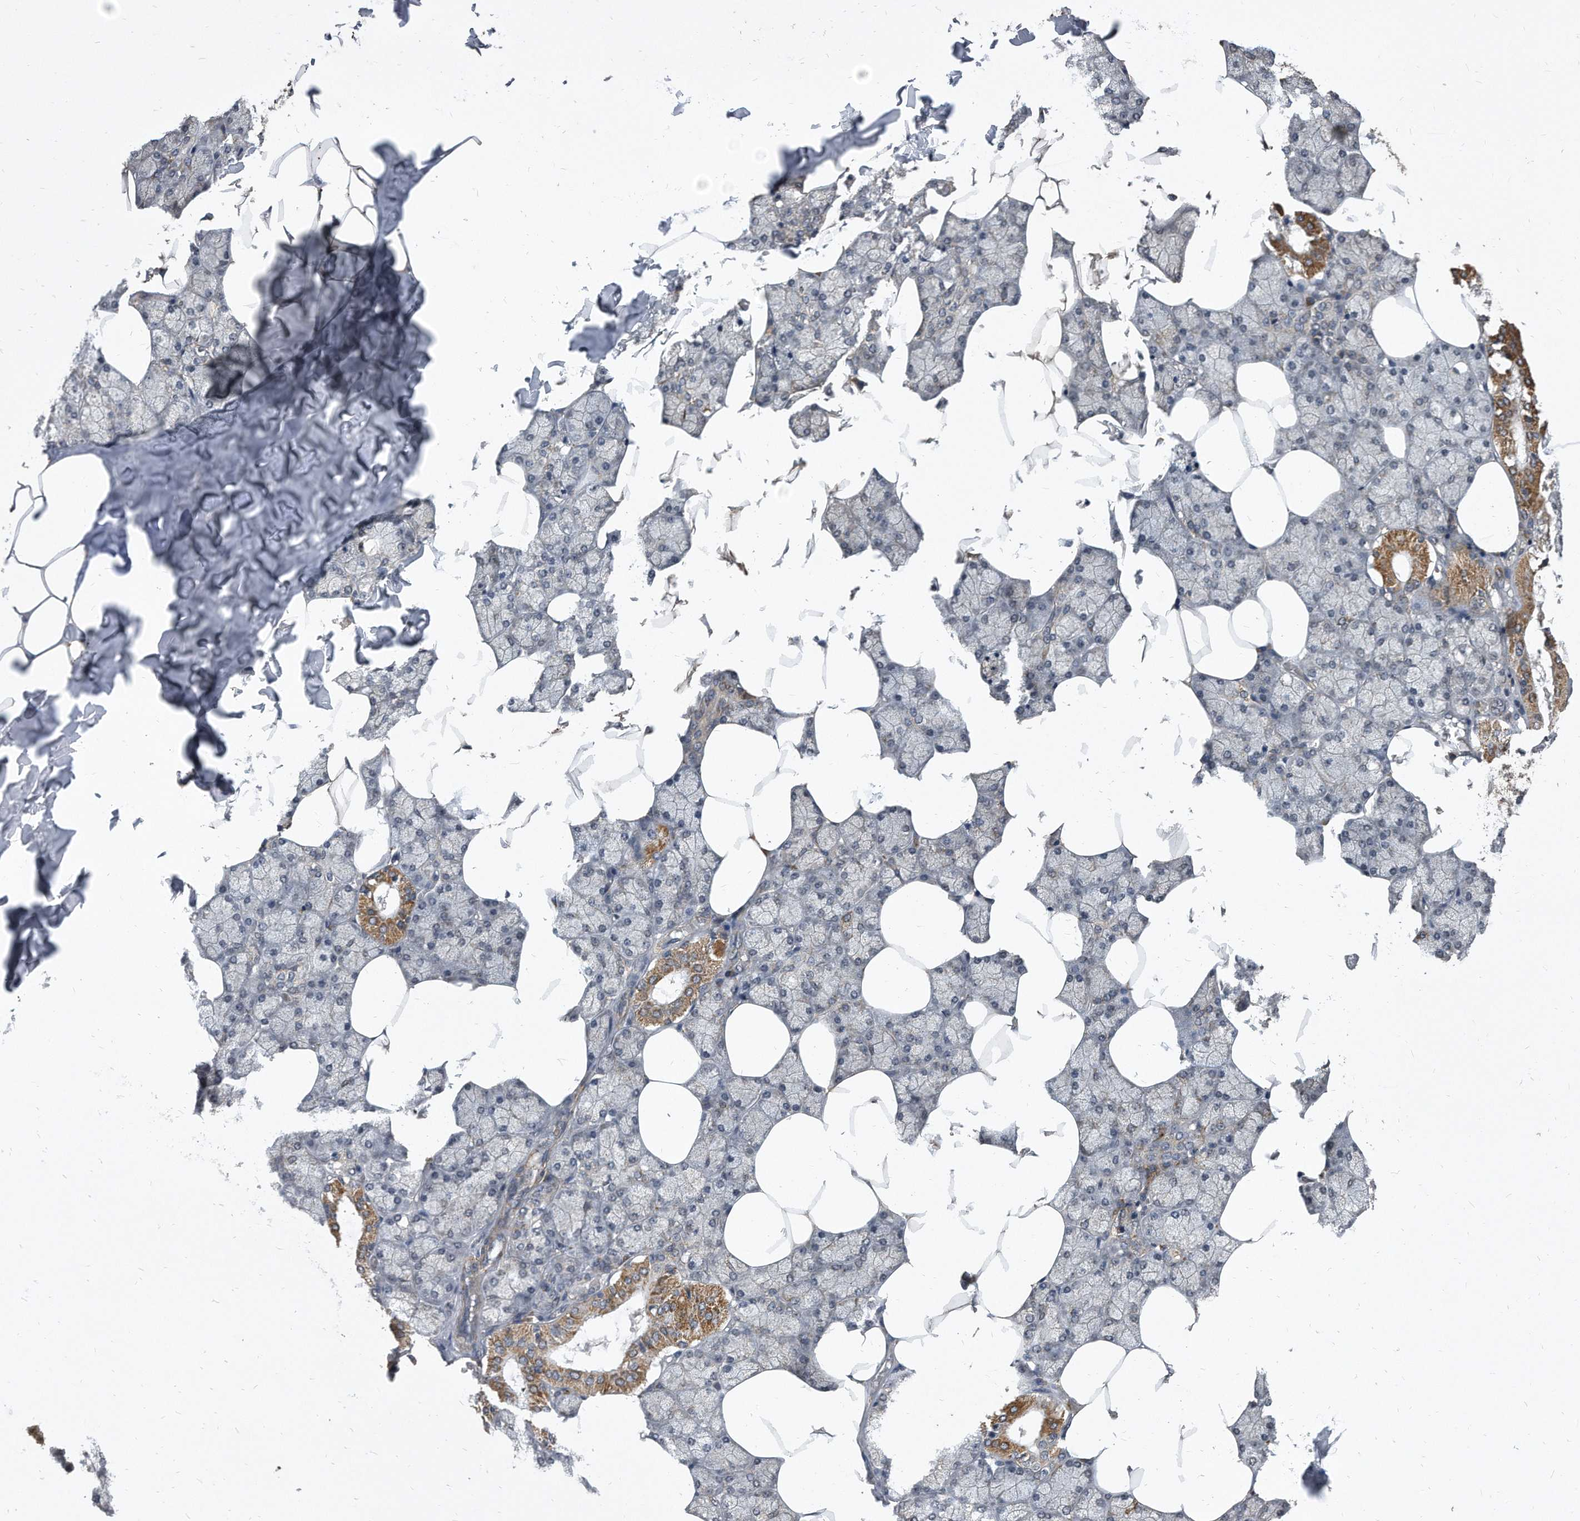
{"staining": {"intensity": "moderate", "quantity": "25%-75%", "location": "cytoplasmic/membranous,nuclear"}, "tissue": "salivary gland", "cell_type": "Glandular cells", "image_type": "normal", "snomed": [{"axis": "morphology", "description": "Normal tissue, NOS"}, {"axis": "topography", "description": "Salivary gland"}], "caption": "A medium amount of moderate cytoplasmic/membranous,nuclear expression is identified in about 25%-75% of glandular cells in unremarkable salivary gland.", "gene": "SOBP", "patient": {"sex": "male", "age": 62}}